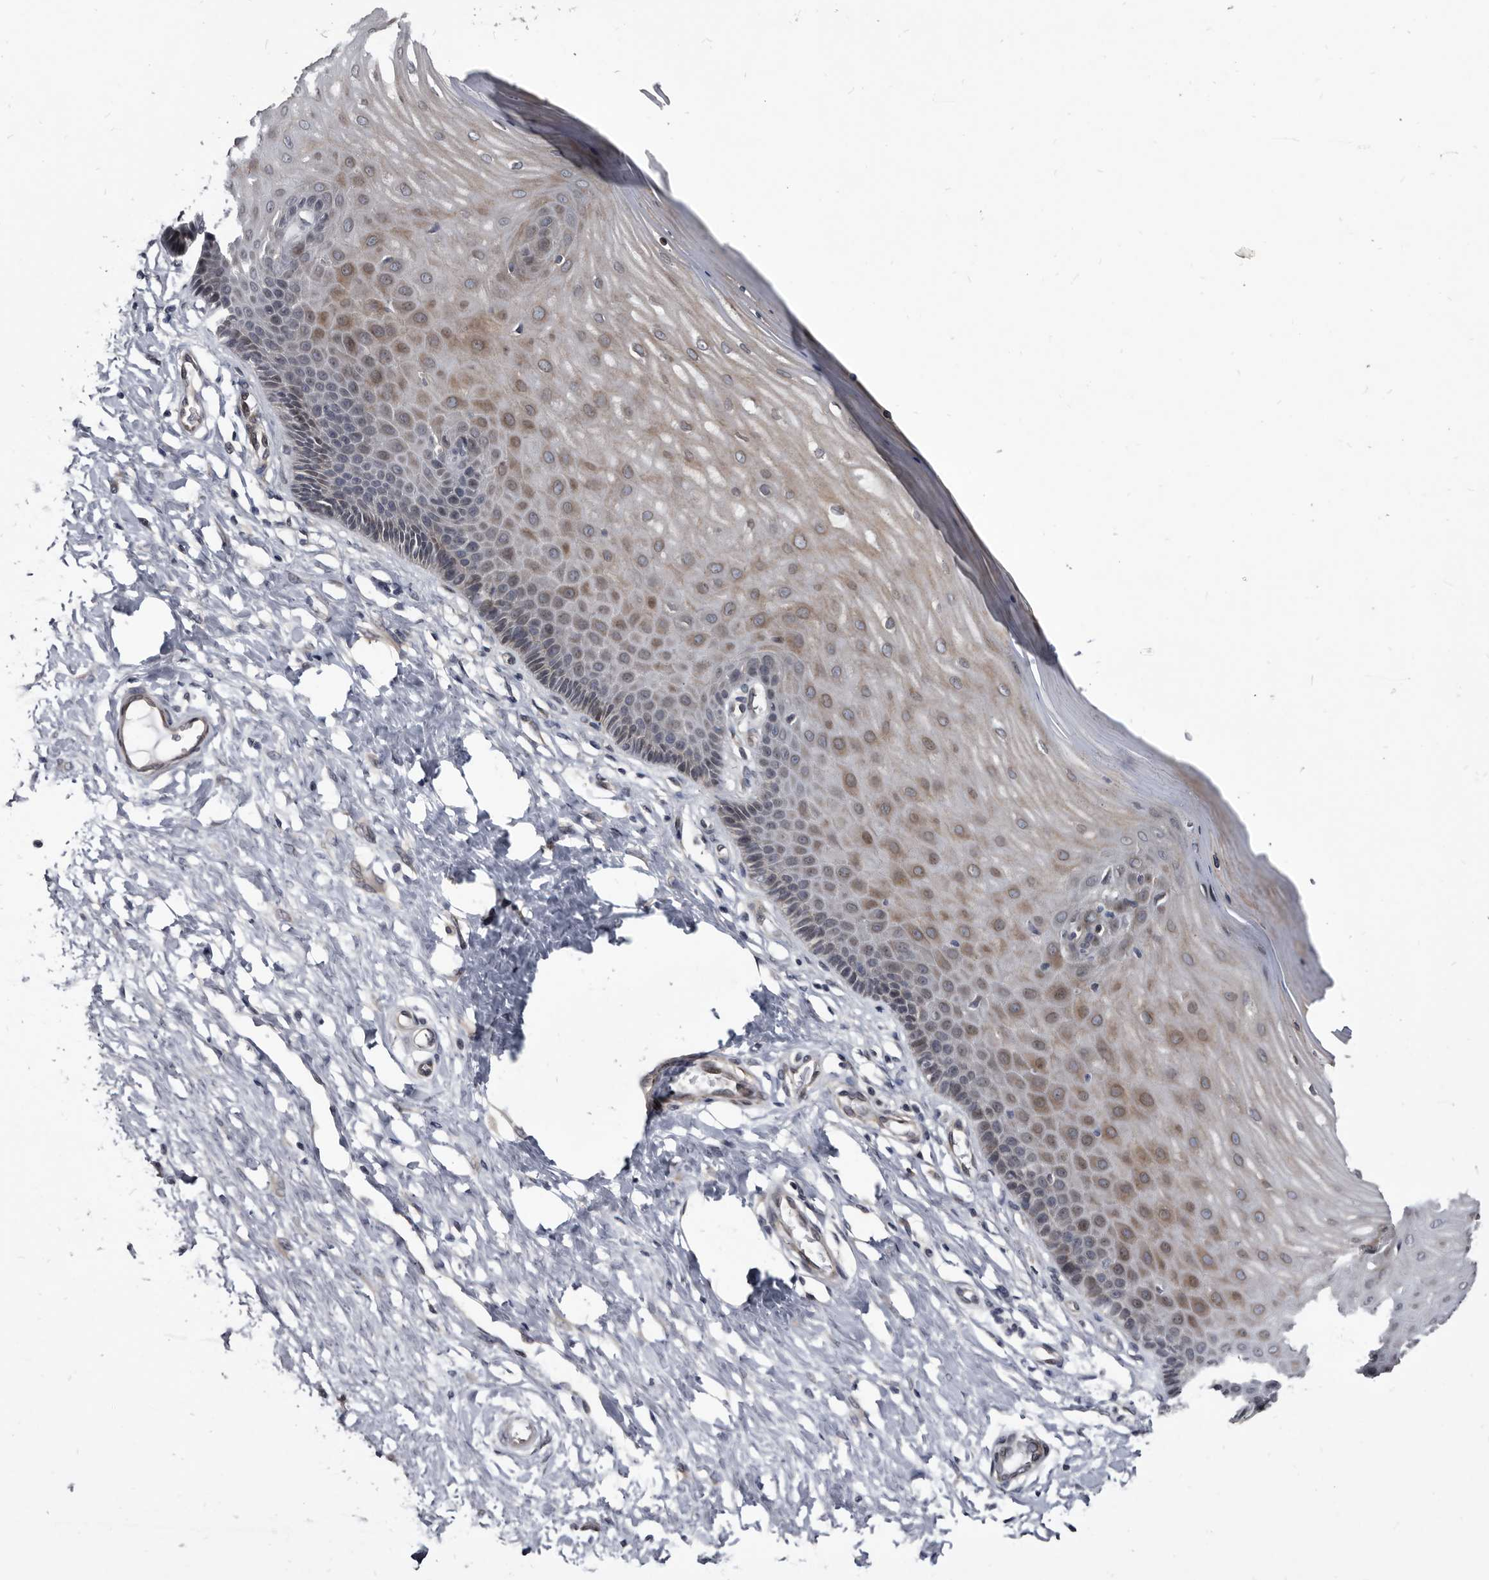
{"staining": {"intensity": "strong", "quantity": ">75%", "location": "cytoplasmic/membranous"}, "tissue": "cervix", "cell_type": "Glandular cells", "image_type": "normal", "snomed": [{"axis": "morphology", "description": "Normal tissue, NOS"}, {"axis": "topography", "description": "Cervix"}], "caption": "Immunohistochemical staining of benign human cervix exhibits strong cytoplasmic/membranous protein expression in approximately >75% of glandular cells. (DAB IHC, brown staining for protein, blue staining for nuclei).", "gene": "PROM1", "patient": {"sex": "female", "age": 55}}